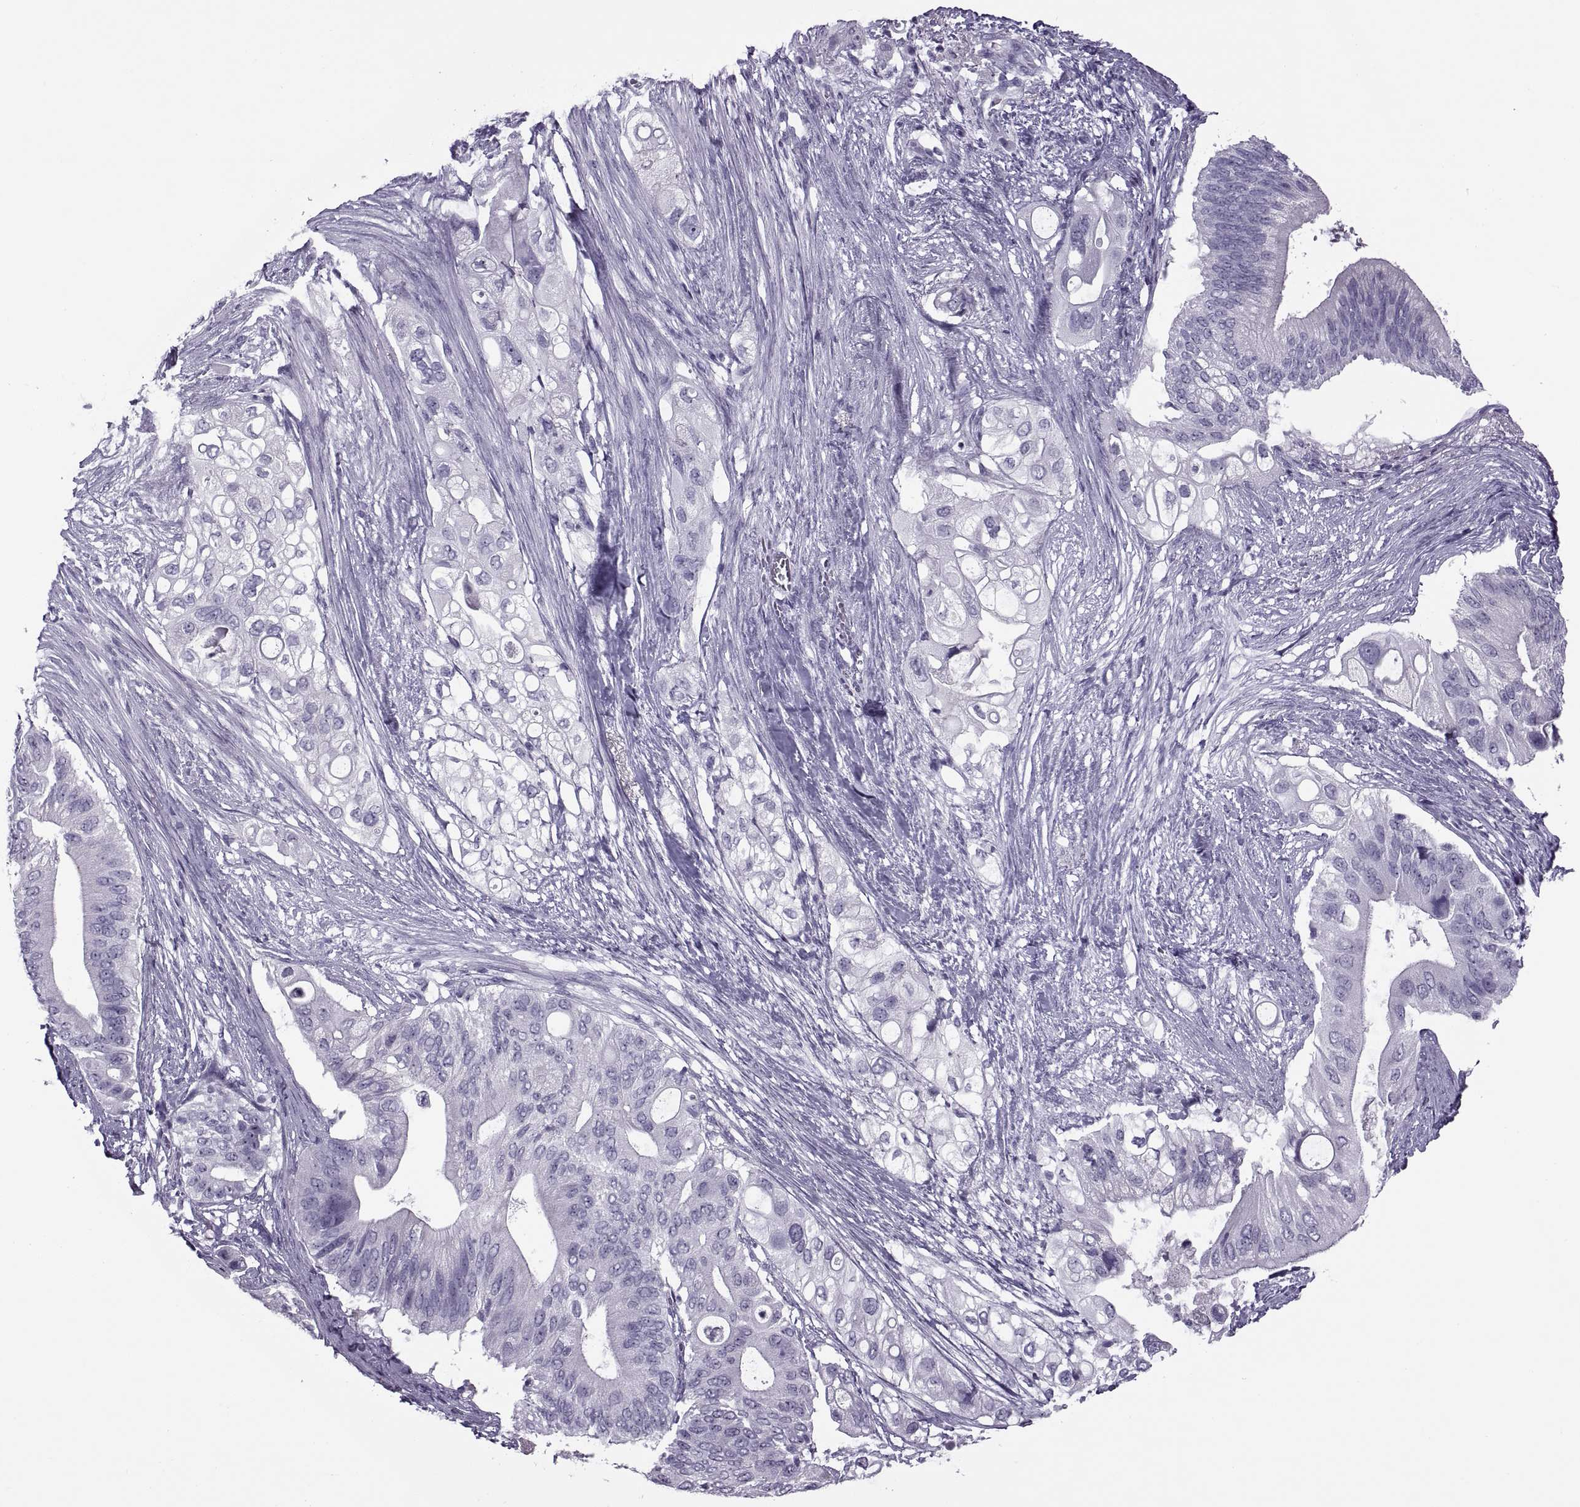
{"staining": {"intensity": "negative", "quantity": "none", "location": "none"}, "tissue": "pancreatic cancer", "cell_type": "Tumor cells", "image_type": "cancer", "snomed": [{"axis": "morphology", "description": "Adenocarcinoma, NOS"}, {"axis": "topography", "description": "Pancreas"}], "caption": "The image exhibits no staining of tumor cells in pancreatic cancer (adenocarcinoma).", "gene": "FAM24A", "patient": {"sex": "female", "age": 72}}